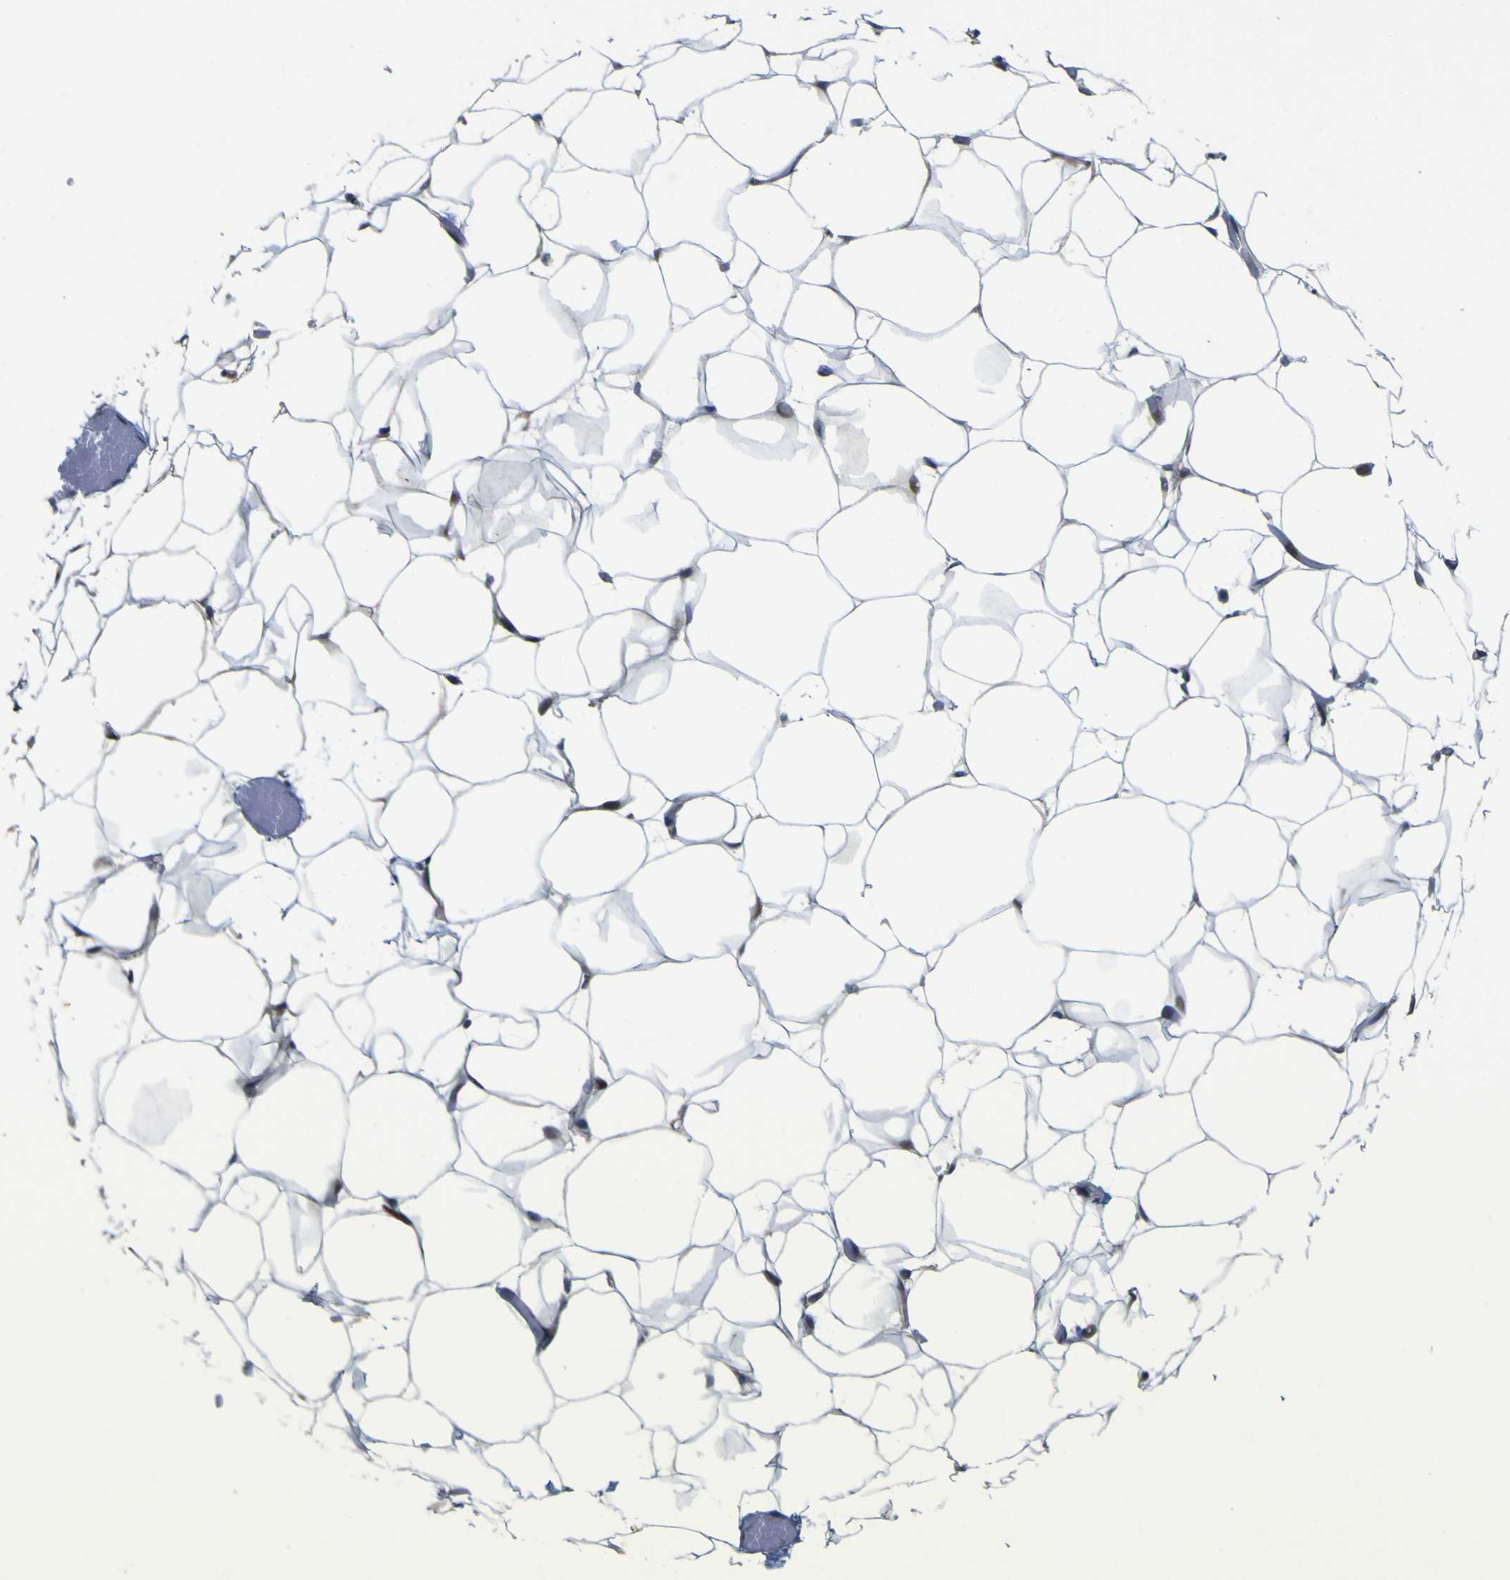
{"staining": {"intensity": "moderate", "quantity": "25%-75%", "location": "cytoplasmic/membranous,nuclear"}, "tissue": "adipose tissue", "cell_type": "Adipocytes", "image_type": "normal", "snomed": [{"axis": "morphology", "description": "Normal tissue, NOS"}, {"axis": "topography", "description": "Breast"}, {"axis": "topography", "description": "Adipose tissue"}], "caption": "Adipose tissue stained with a brown dye shows moderate cytoplasmic/membranous,nuclear positive expression in about 25%-75% of adipocytes.", "gene": "NAV1", "patient": {"sex": "female", "age": 25}}